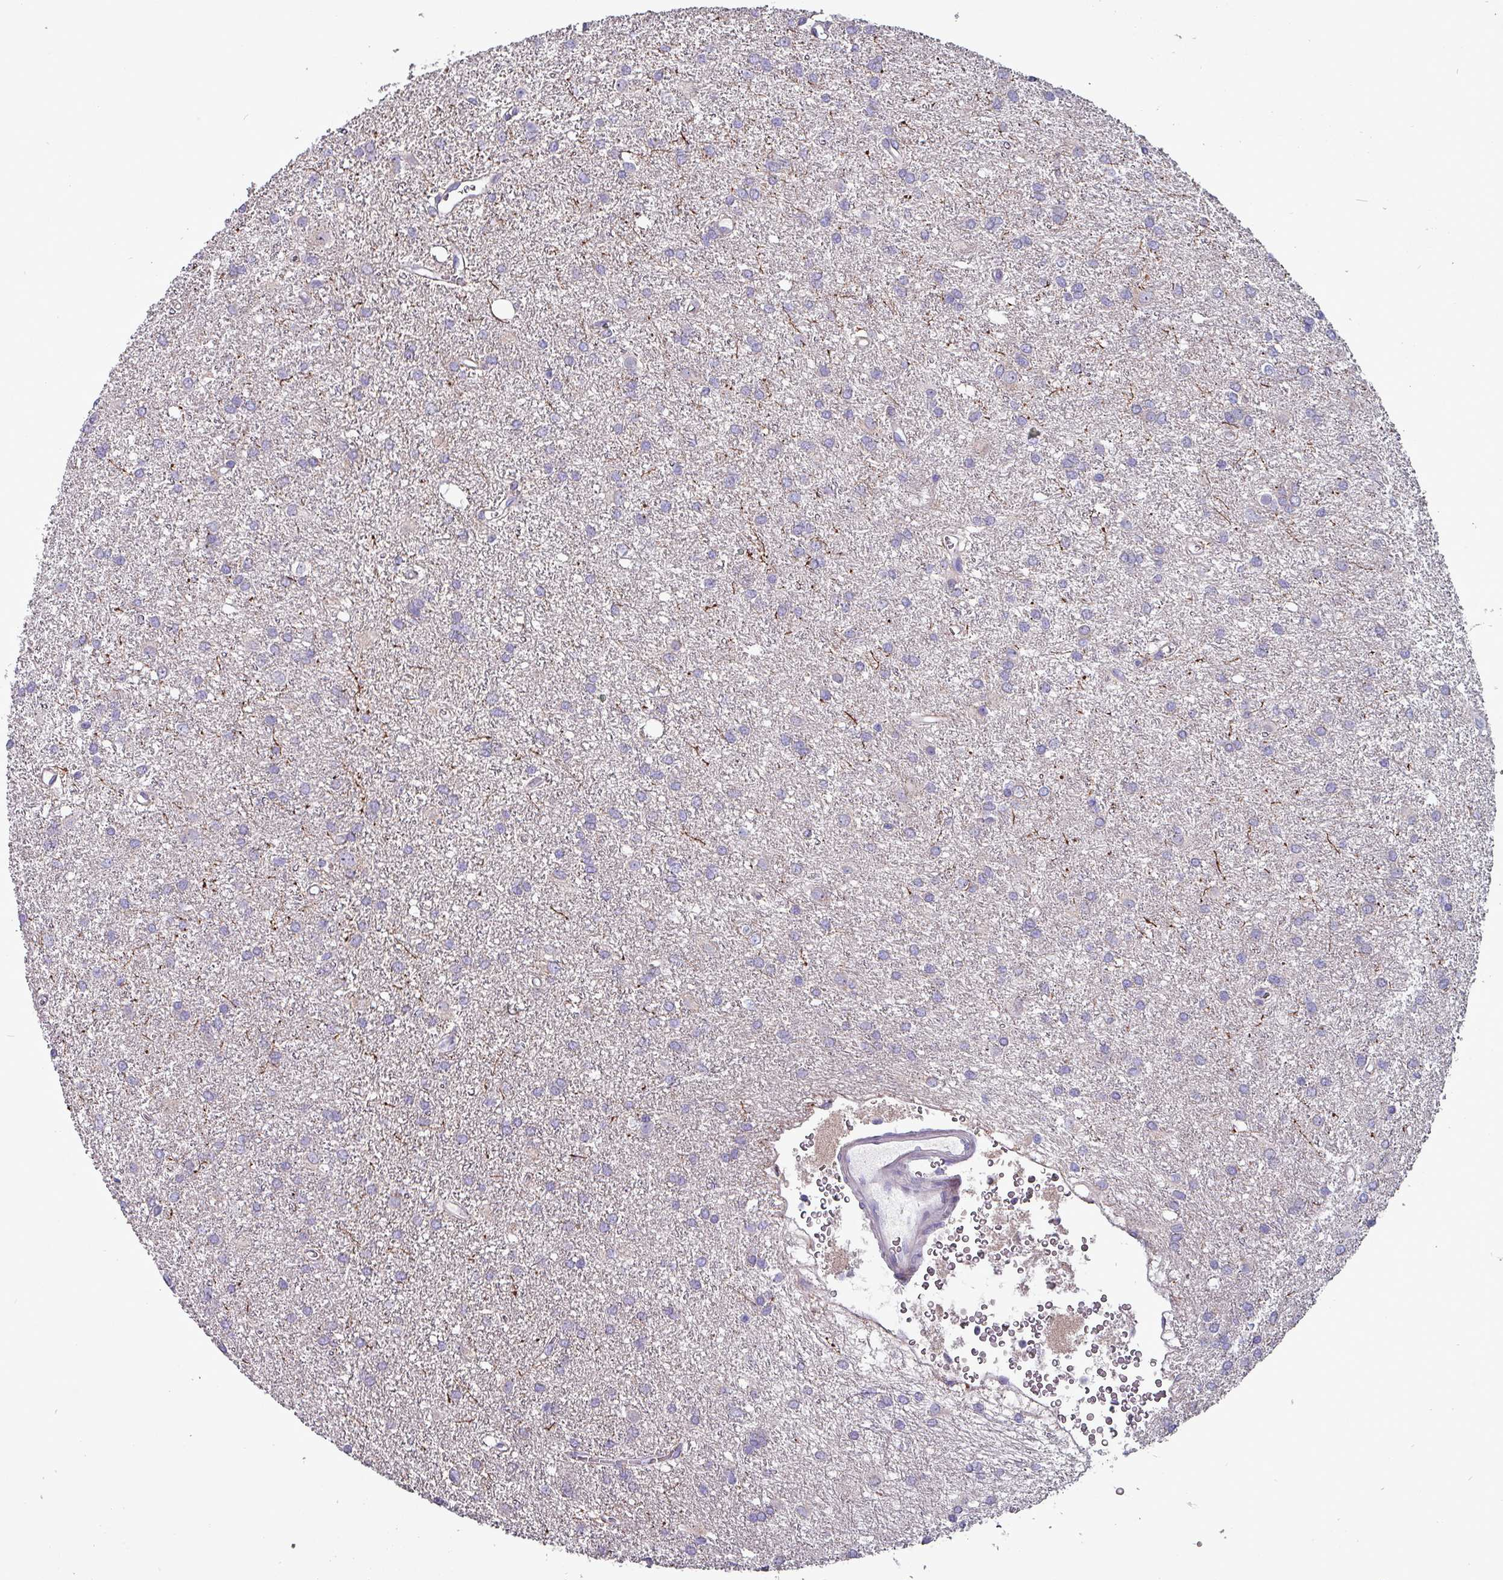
{"staining": {"intensity": "negative", "quantity": "none", "location": "none"}, "tissue": "glioma", "cell_type": "Tumor cells", "image_type": "cancer", "snomed": [{"axis": "morphology", "description": "Glioma, malignant, High grade"}, {"axis": "topography", "description": "Brain"}], "caption": "Photomicrograph shows no significant protein expression in tumor cells of high-grade glioma (malignant).", "gene": "HSD3B7", "patient": {"sex": "female", "age": 50}}